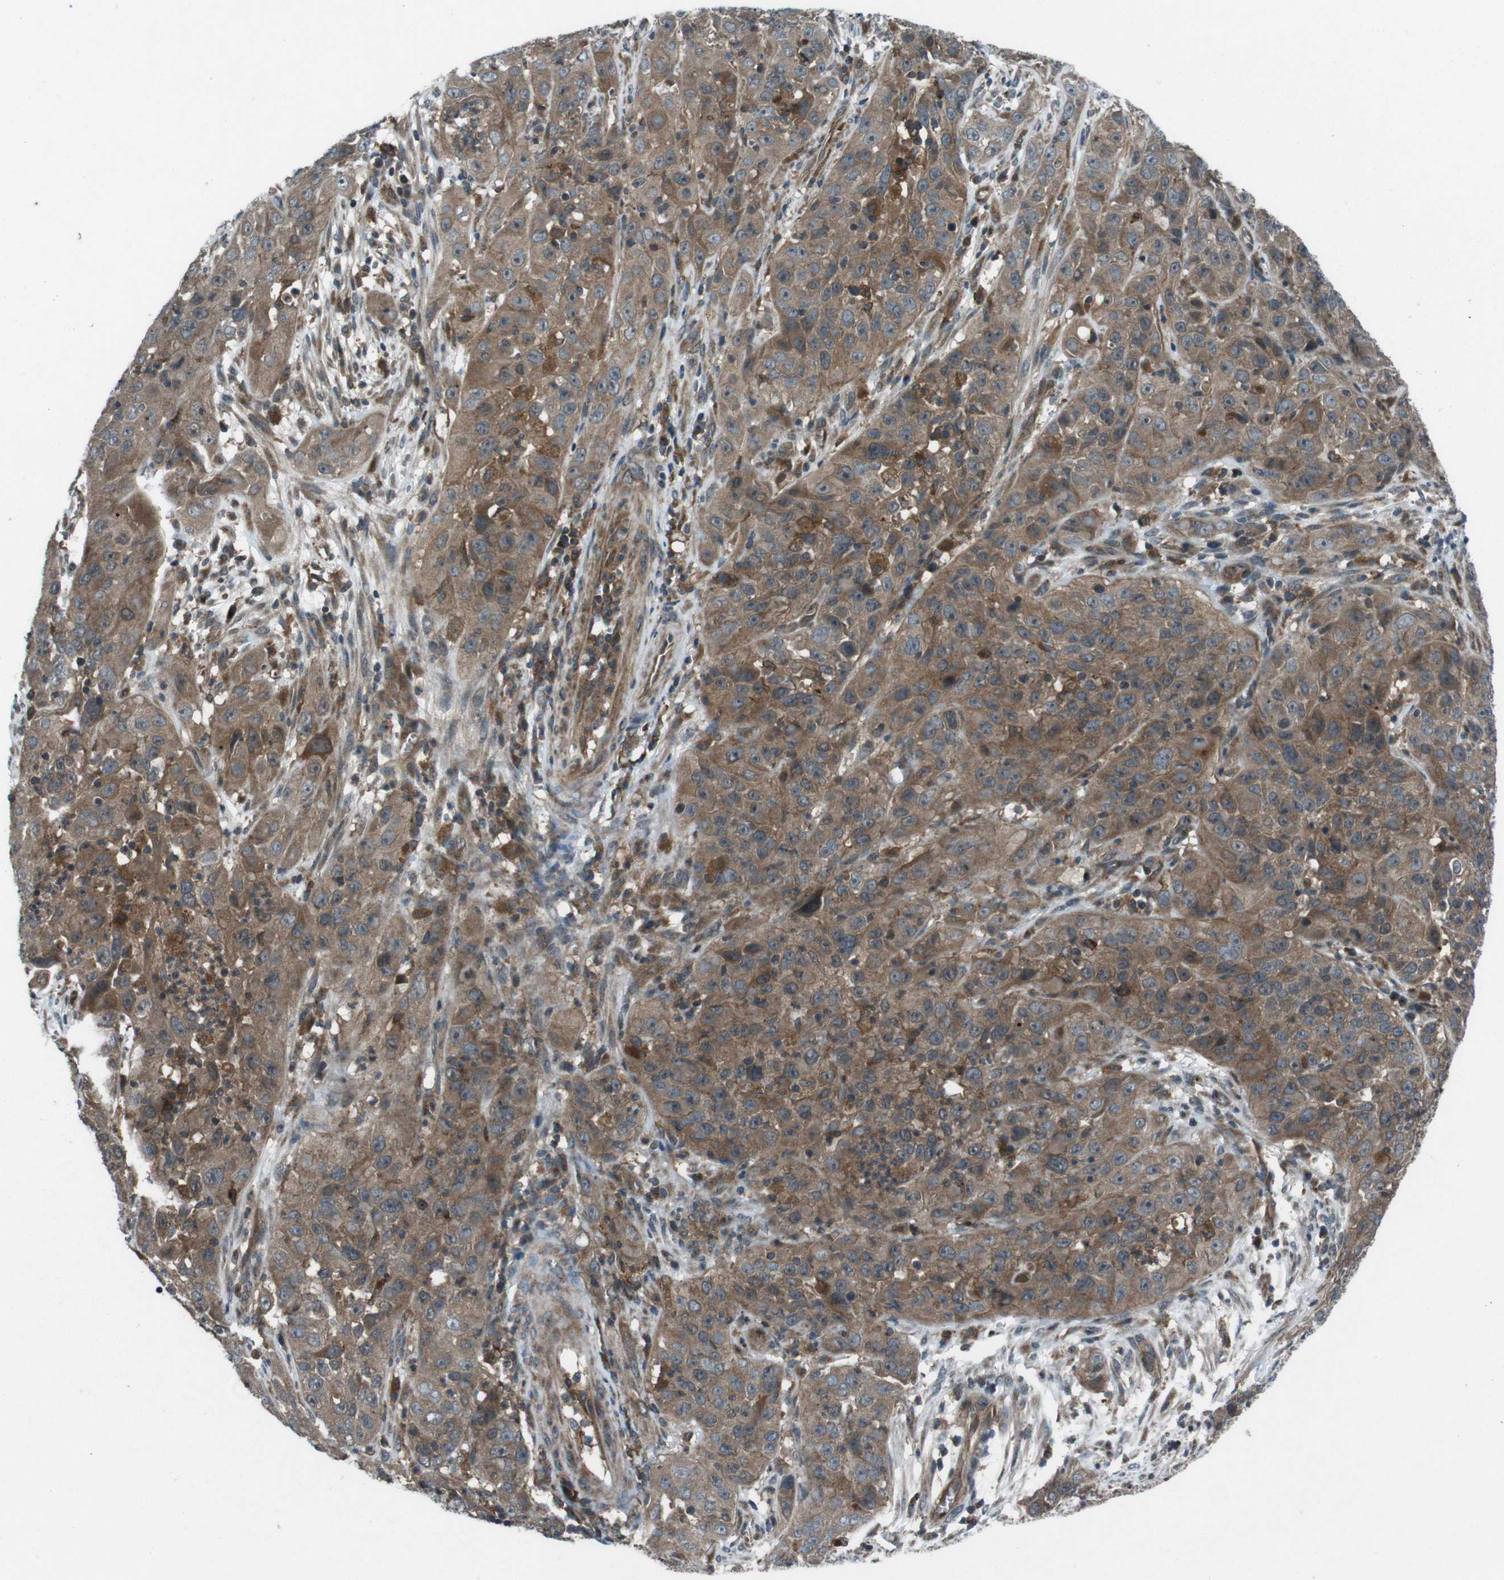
{"staining": {"intensity": "moderate", "quantity": ">75%", "location": "cytoplasmic/membranous"}, "tissue": "cervical cancer", "cell_type": "Tumor cells", "image_type": "cancer", "snomed": [{"axis": "morphology", "description": "Squamous cell carcinoma, NOS"}, {"axis": "topography", "description": "Cervix"}], "caption": "High-power microscopy captured an immunohistochemistry histopathology image of cervical cancer, revealing moderate cytoplasmic/membranous positivity in about >75% of tumor cells. (DAB IHC with brightfield microscopy, high magnification).", "gene": "SLC27A4", "patient": {"sex": "female", "age": 32}}